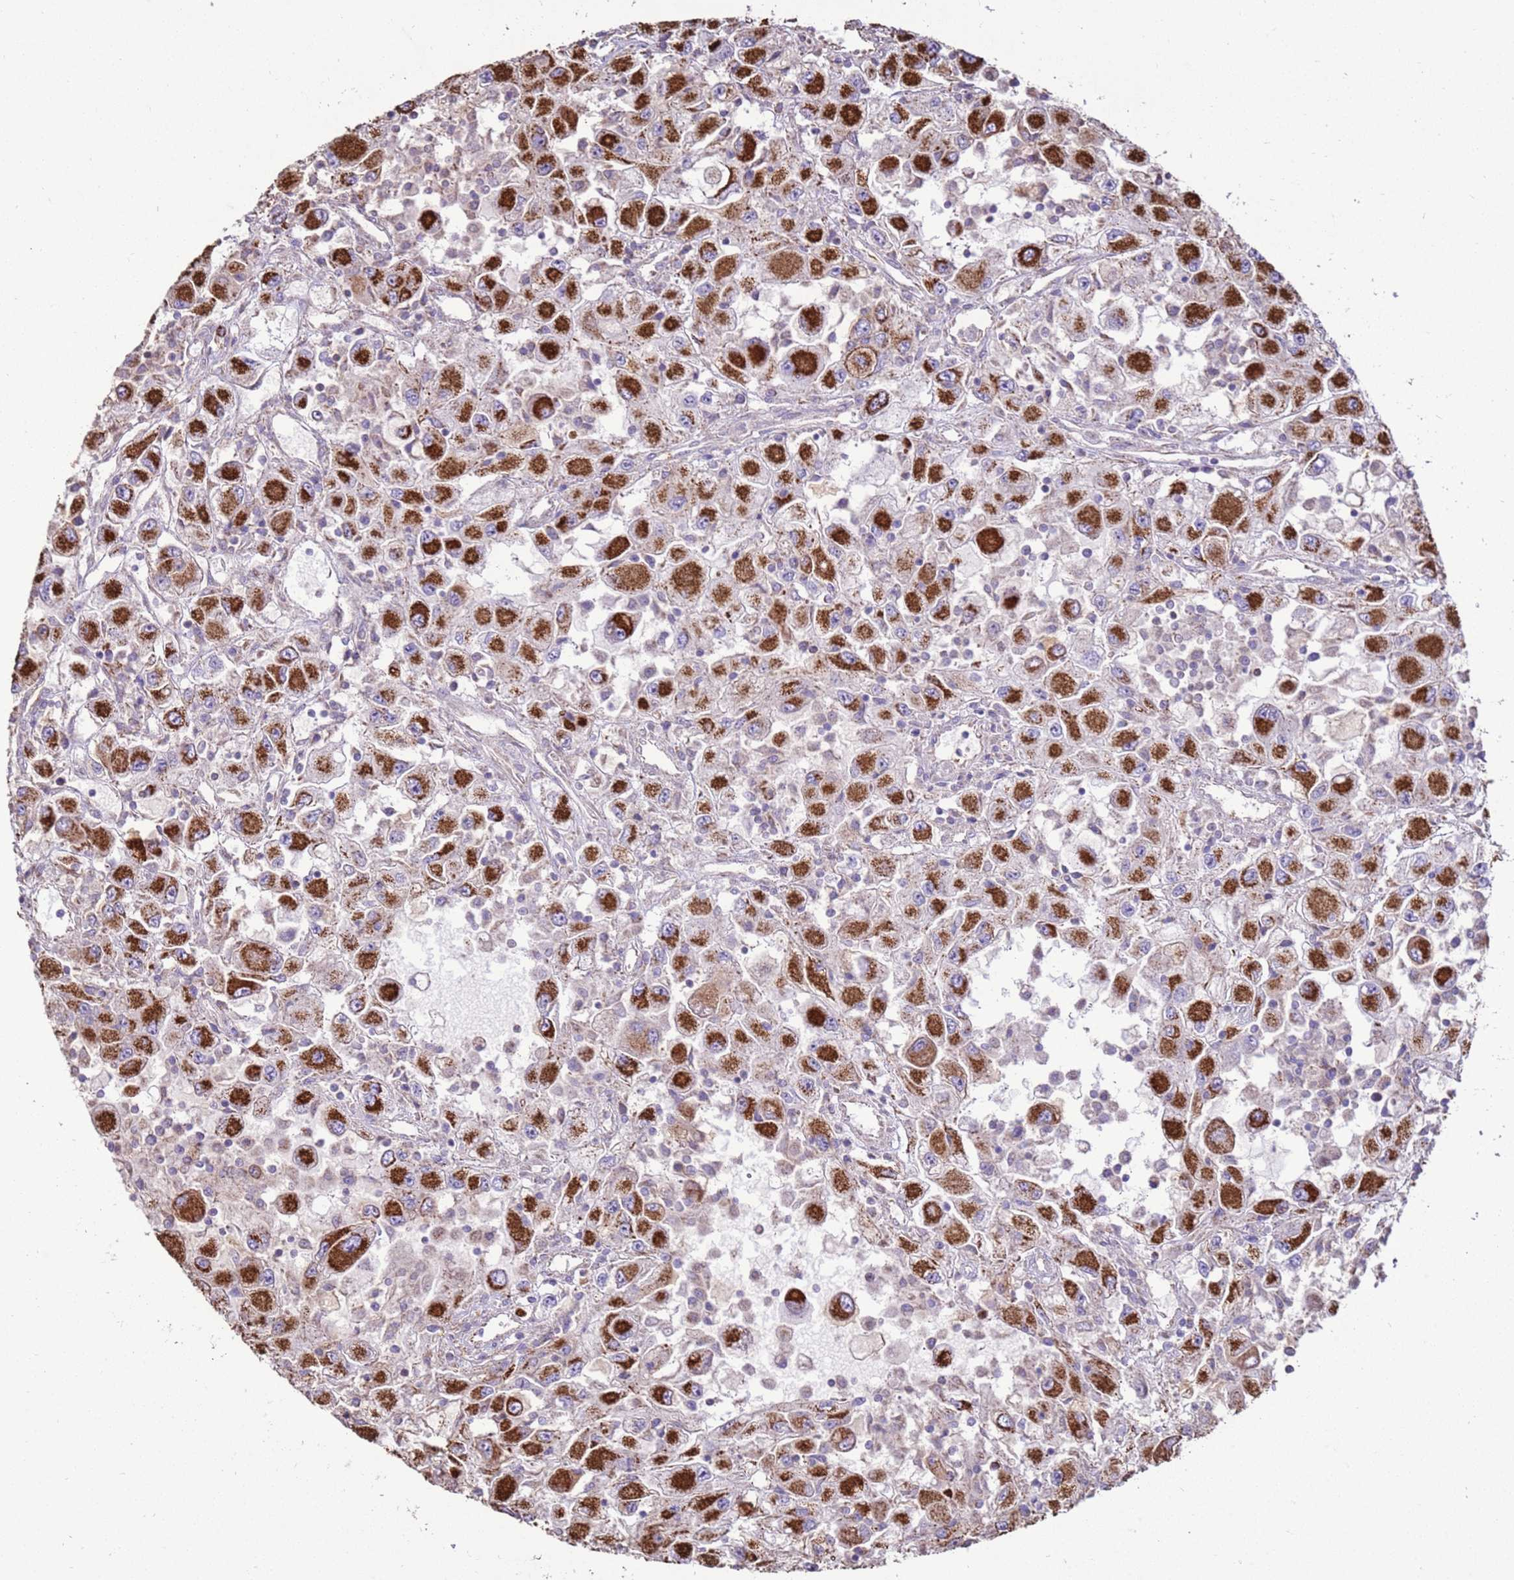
{"staining": {"intensity": "strong", "quantity": ">75%", "location": "cytoplasmic/membranous"}, "tissue": "renal cancer", "cell_type": "Tumor cells", "image_type": "cancer", "snomed": [{"axis": "morphology", "description": "Adenocarcinoma, NOS"}, {"axis": "topography", "description": "Kidney"}], "caption": "Immunohistochemical staining of renal cancer (adenocarcinoma) reveals high levels of strong cytoplasmic/membranous staining in approximately >75% of tumor cells.", "gene": "DDX59", "patient": {"sex": "female", "age": 67}}